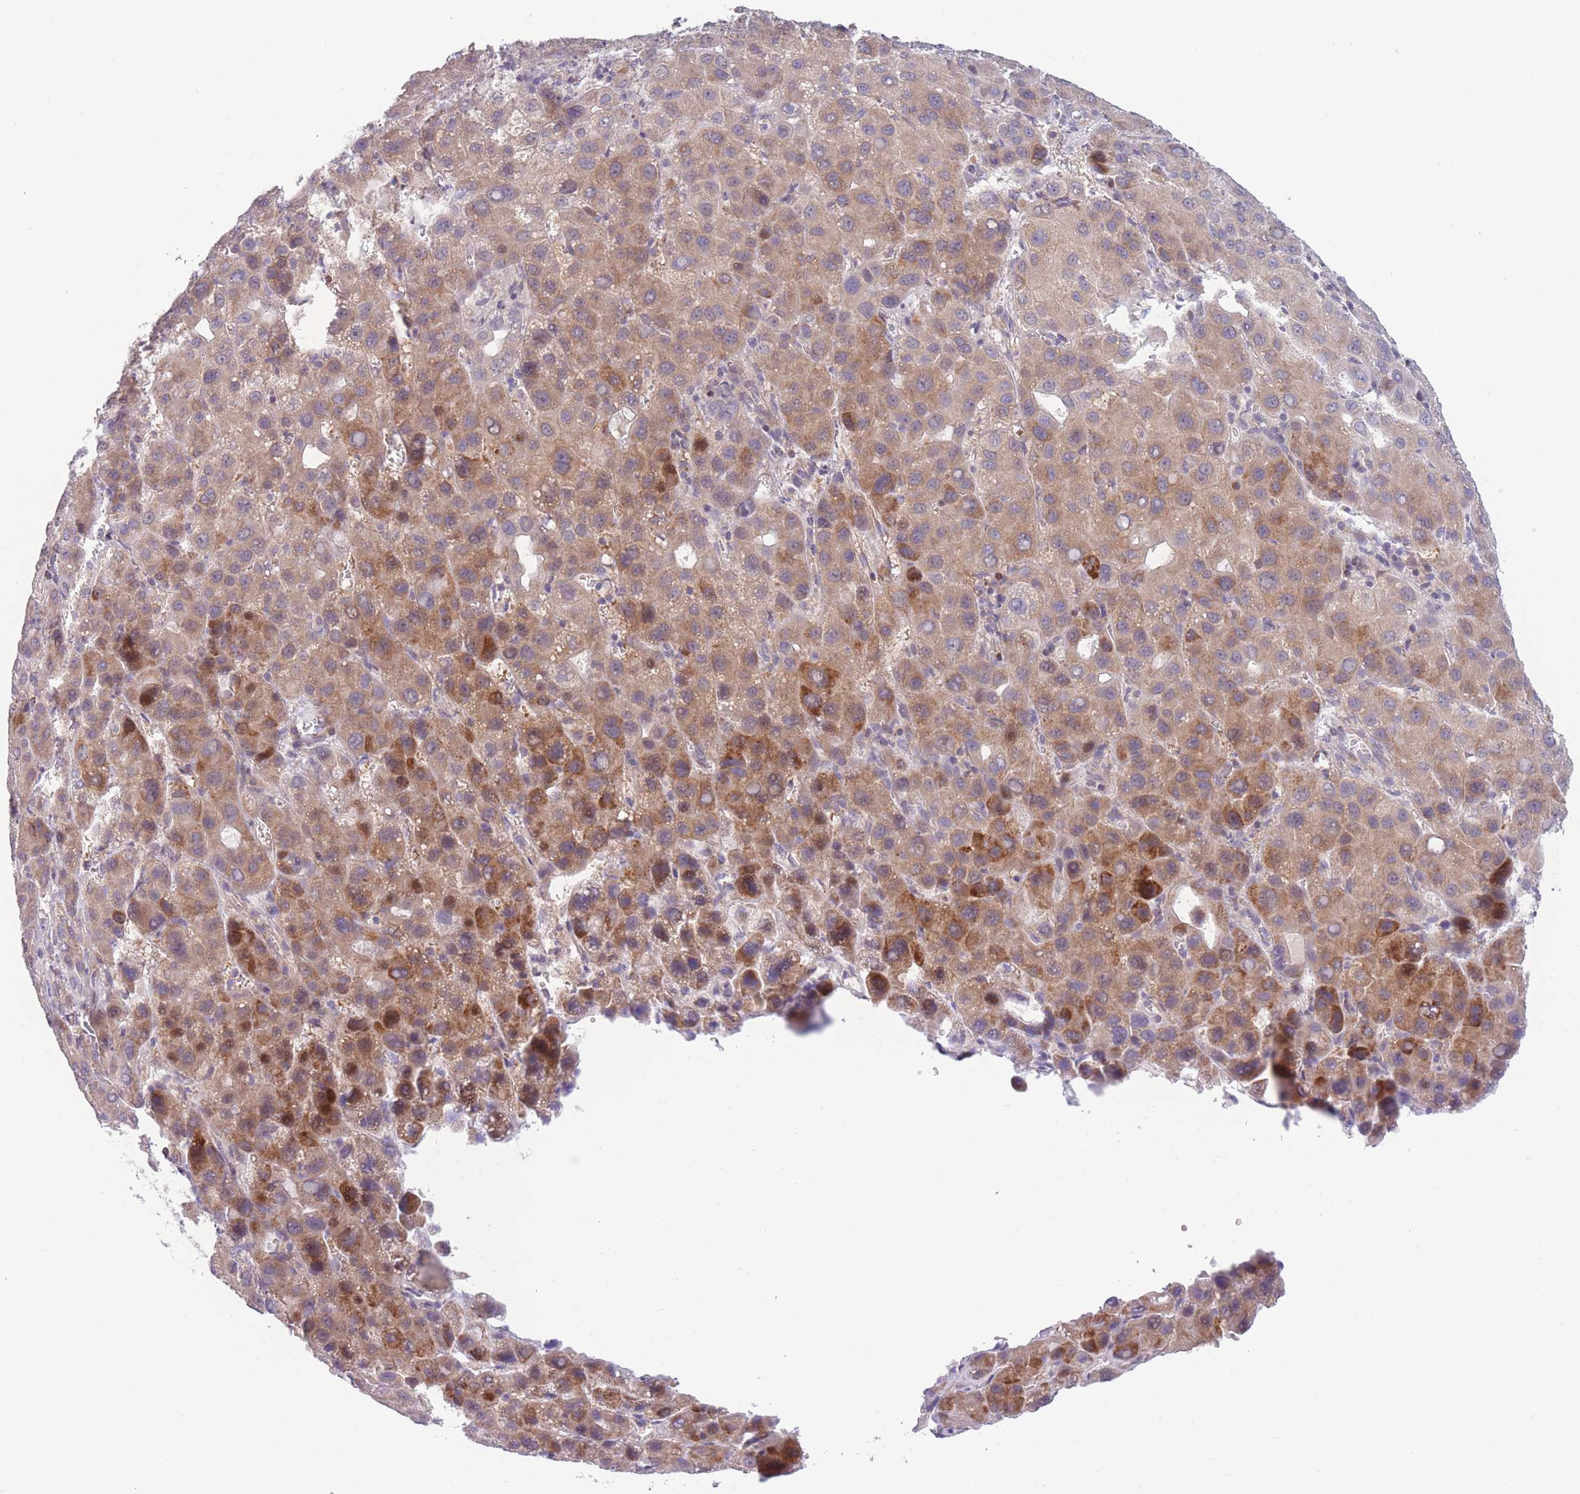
{"staining": {"intensity": "moderate", "quantity": ">75%", "location": "cytoplasmic/membranous"}, "tissue": "liver cancer", "cell_type": "Tumor cells", "image_type": "cancer", "snomed": [{"axis": "morphology", "description": "Carcinoma, Hepatocellular, NOS"}, {"axis": "topography", "description": "Liver"}], "caption": "Immunohistochemical staining of liver cancer (hepatocellular carcinoma) demonstrates moderate cytoplasmic/membranous protein staining in about >75% of tumor cells.", "gene": "PDE4A", "patient": {"sex": "male", "age": 55}}